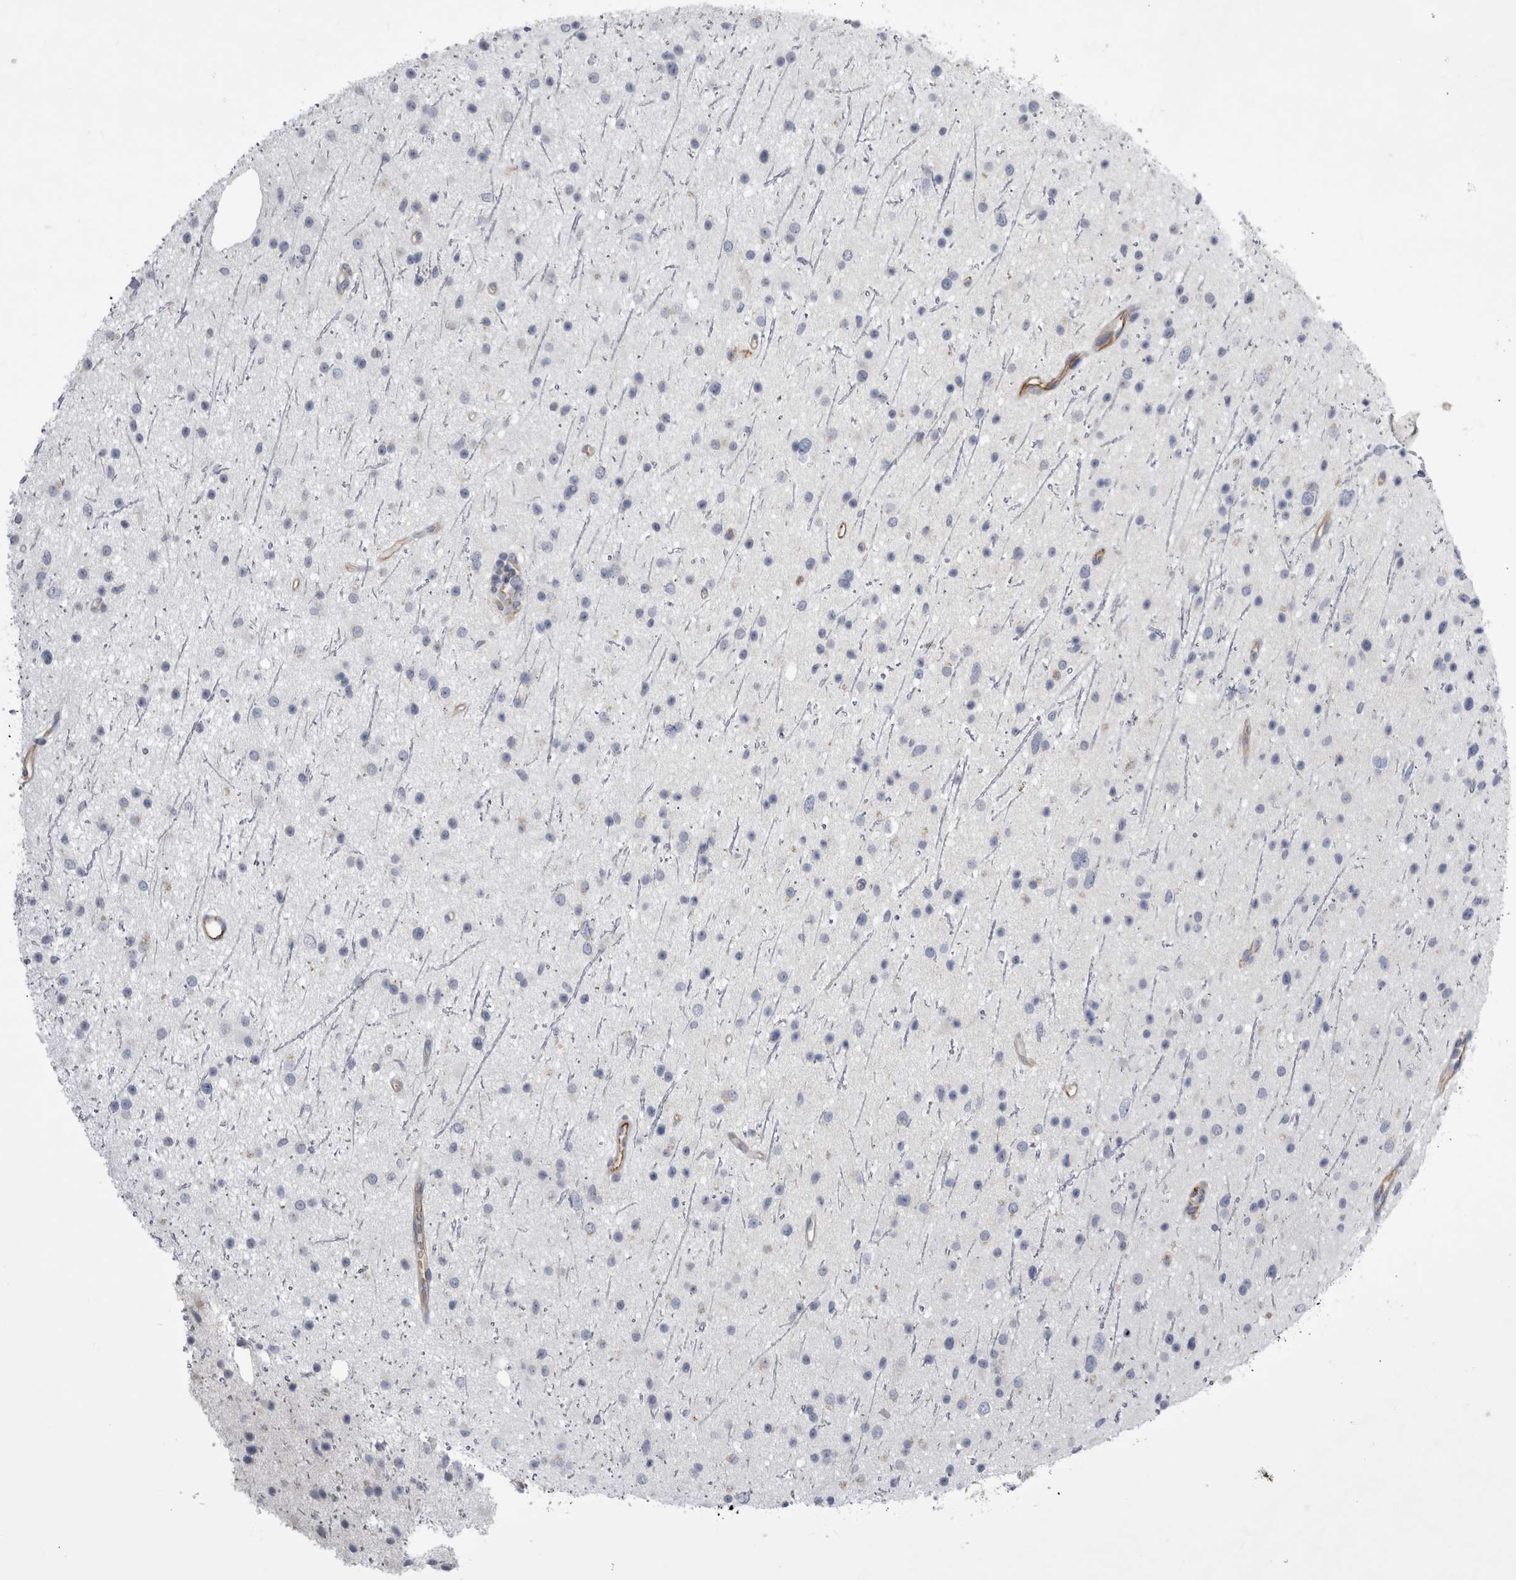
{"staining": {"intensity": "negative", "quantity": "none", "location": "none"}, "tissue": "glioma", "cell_type": "Tumor cells", "image_type": "cancer", "snomed": [{"axis": "morphology", "description": "Glioma, malignant, Low grade"}, {"axis": "topography", "description": "Cerebral cortex"}], "caption": "The image displays no staining of tumor cells in glioma.", "gene": "STRADB", "patient": {"sex": "female", "age": 39}}